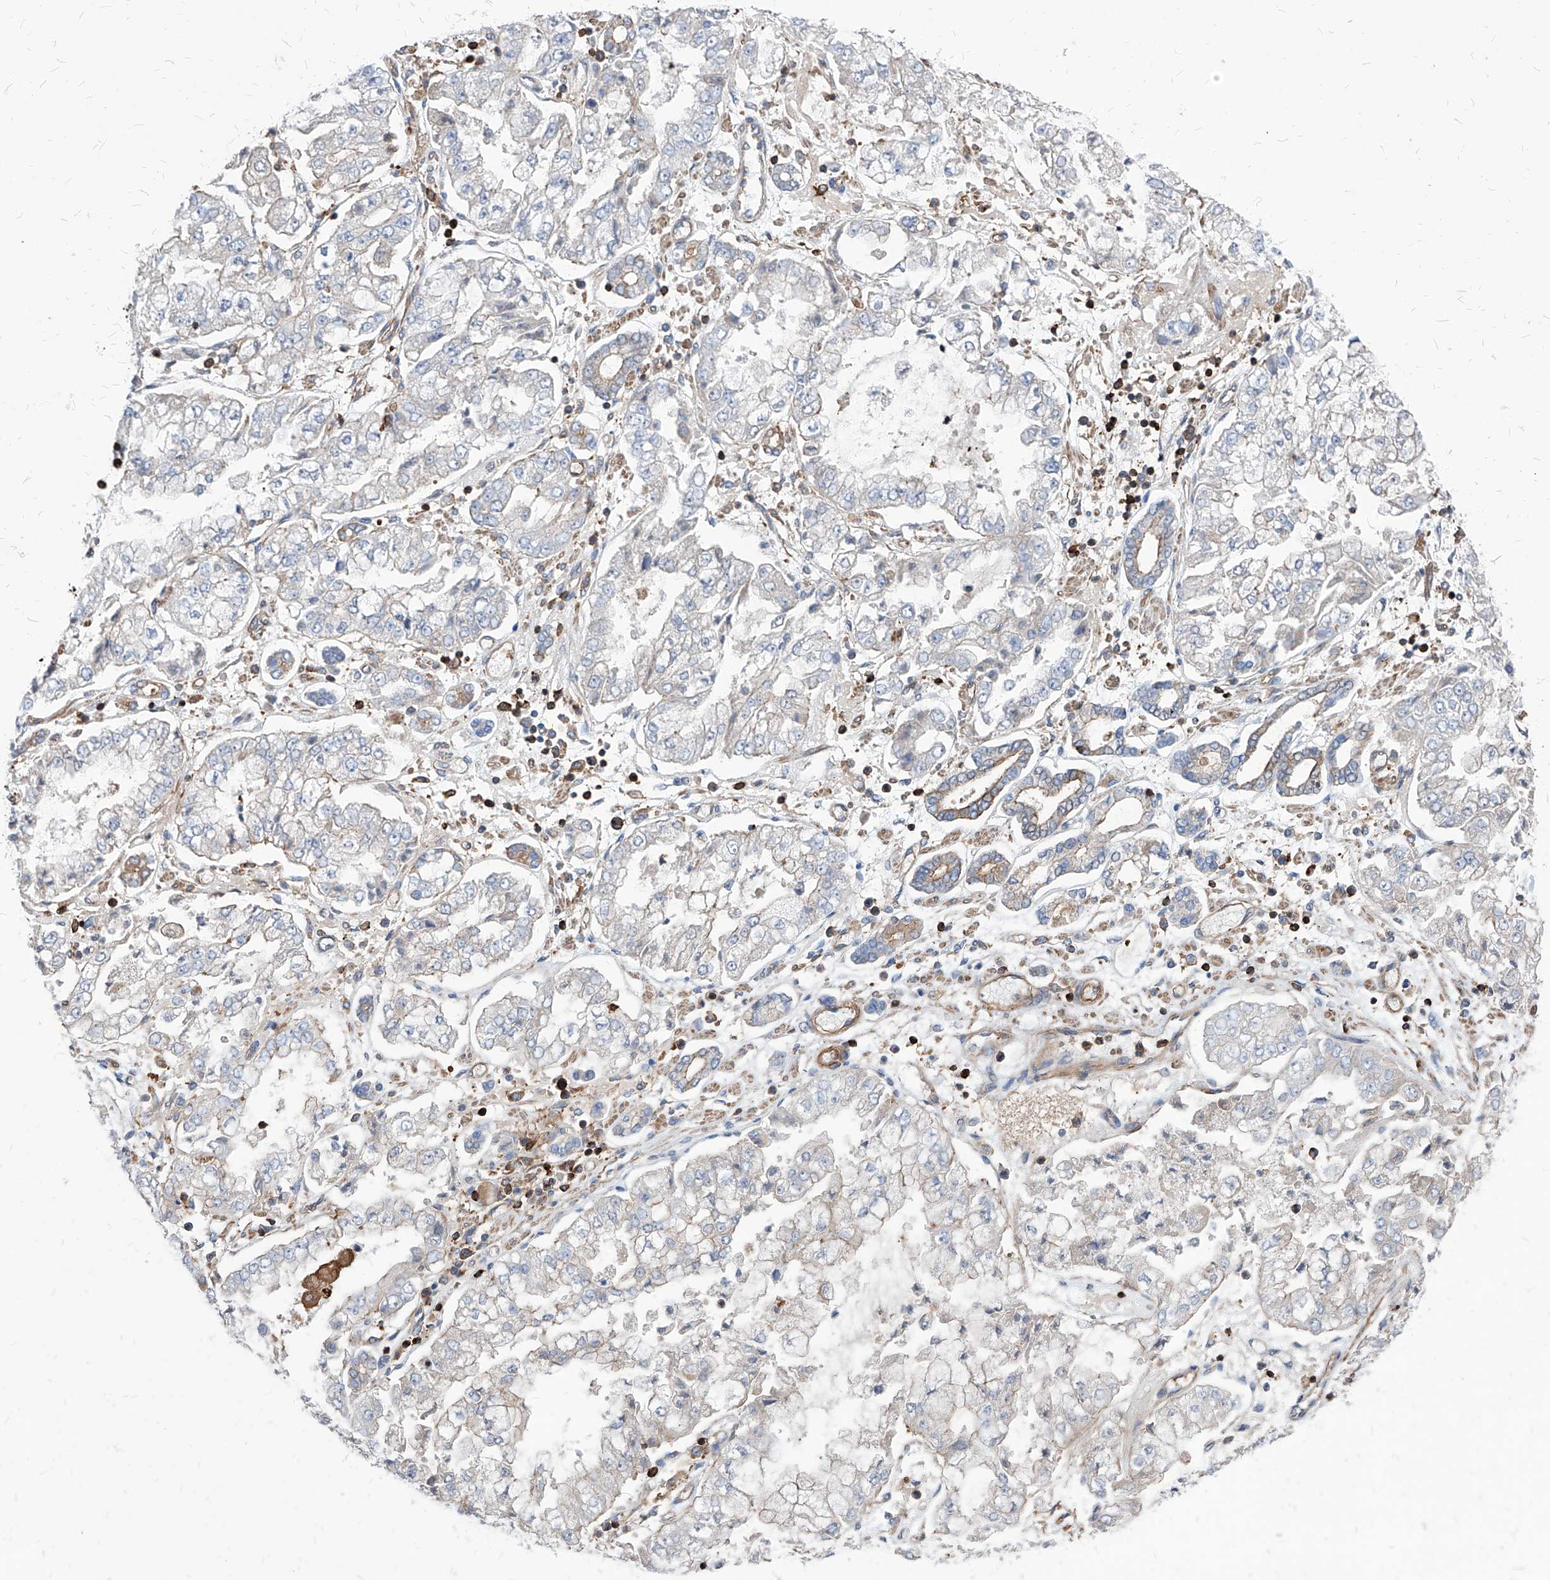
{"staining": {"intensity": "weak", "quantity": "<25%", "location": "cytoplasmic/membranous"}, "tissue": "stomach cancer", "cell_type": "Tumor cells", "image_type": "cancer", "snomed": [{"axis": "morphology", "description": "Adenocarcinoma, NOS"}, {"axis": "topography", "description": "Stomach"}], "caption": "An image of human stomach cancer is negative for staining in tumor cells. The staining was performed using DAB (3,3'-diaminobenzidine) to visualize the protein expression in brown, while the nuclei were stained in blue with hematoxylin (Magnification: 20x).", "gene": "ABRACL", "patient": {"sex": "male", "age": 76}}